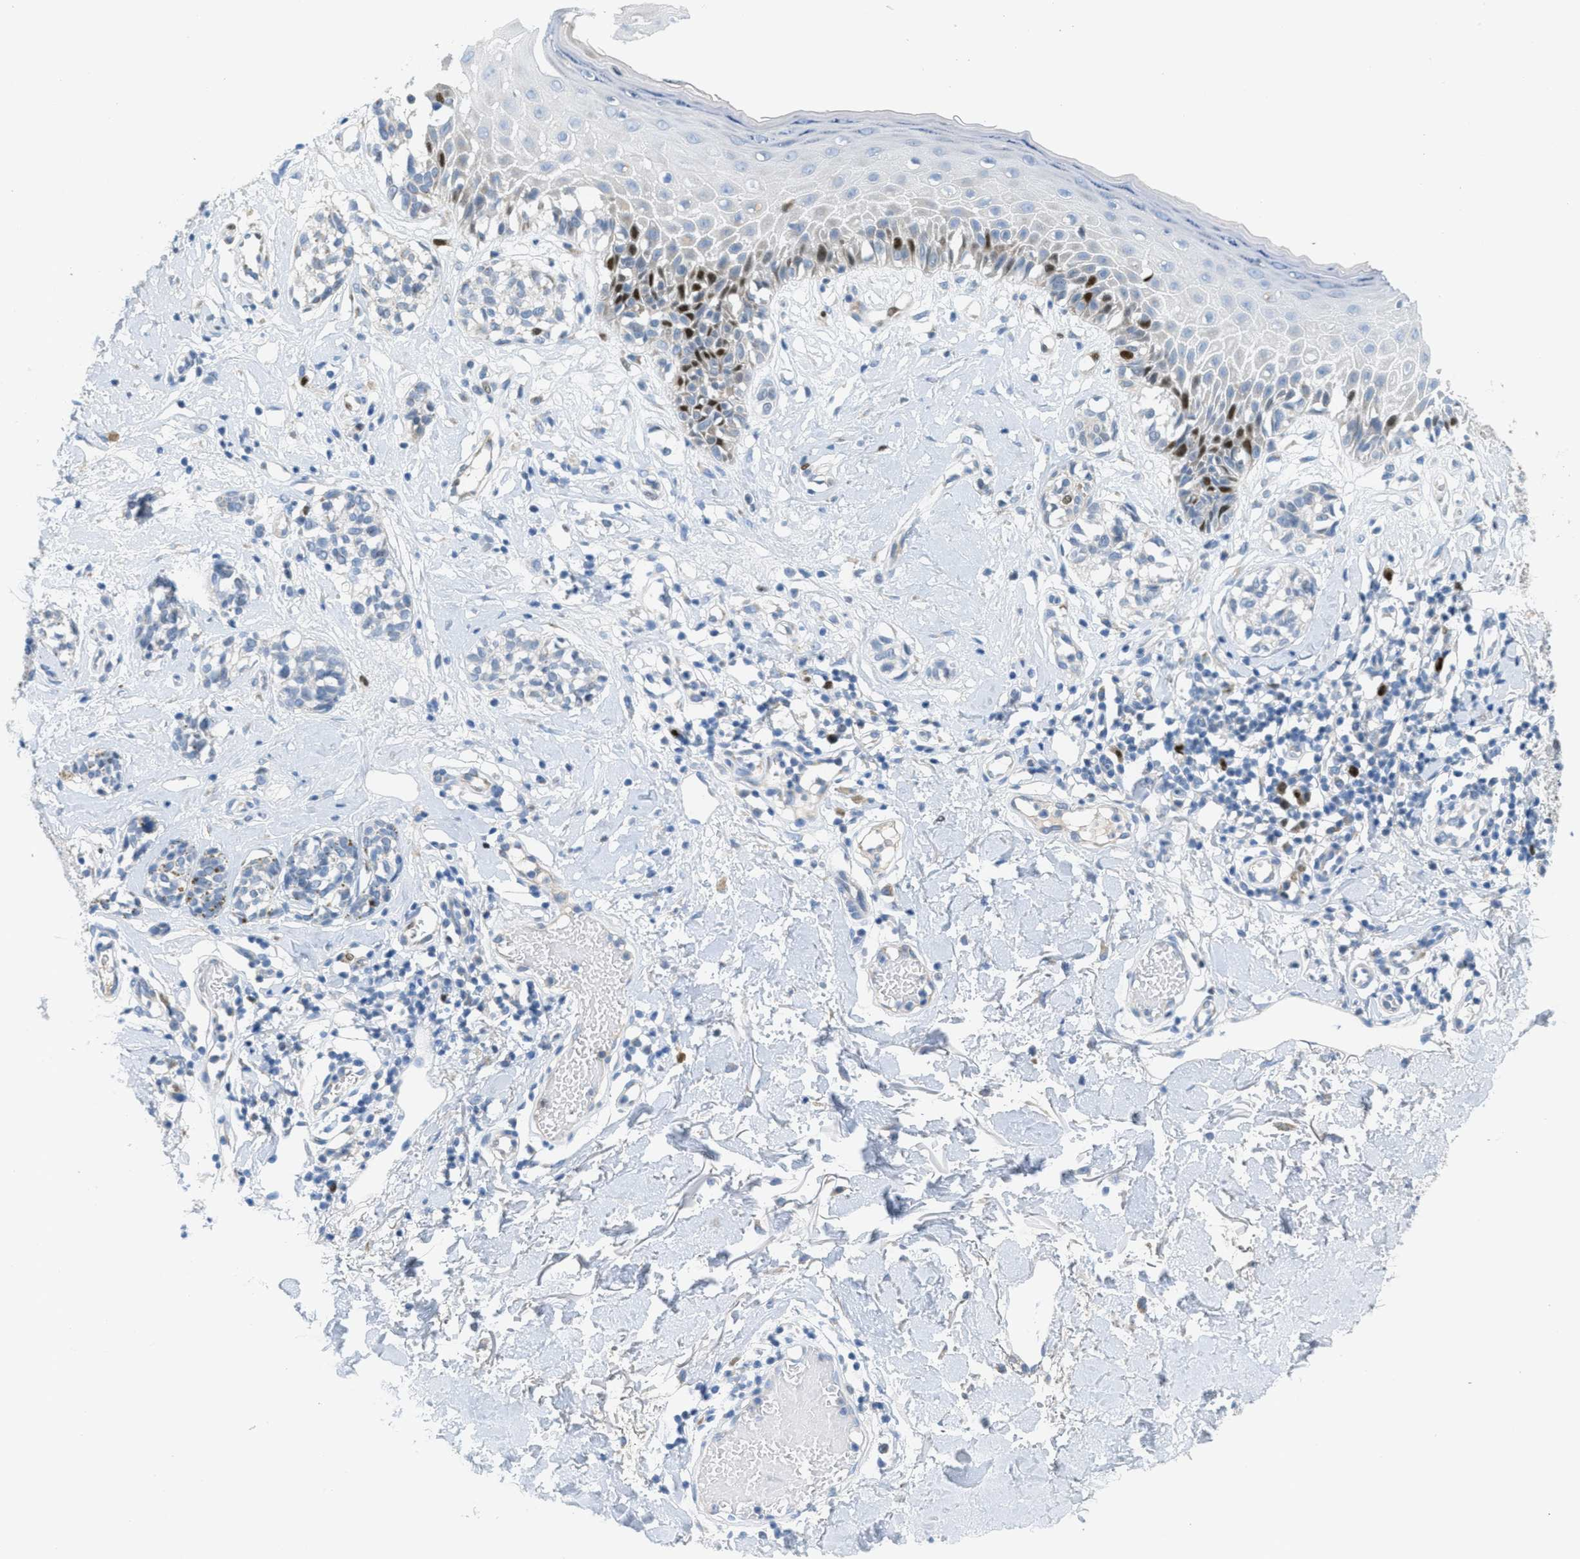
{"staining": {"intensity": "negative", "quantity": "none", "location": "none"}, "tissue": "melanoma", "cell_type": "Tumor cells", "image_type": "cancer", "snomed": [{"axis": "morphology", "description": "Malignant melanoma, NOS"}, {"axis": "topography", "description": "Skin"}], "caption": "Immunohistochemistry (IHC) image of human malignant melanoma stained for a protein (brown), which reveals no expression in tumor cells.", "gene": "ORC6", "patient": {"sex": "male", "age": 64}}